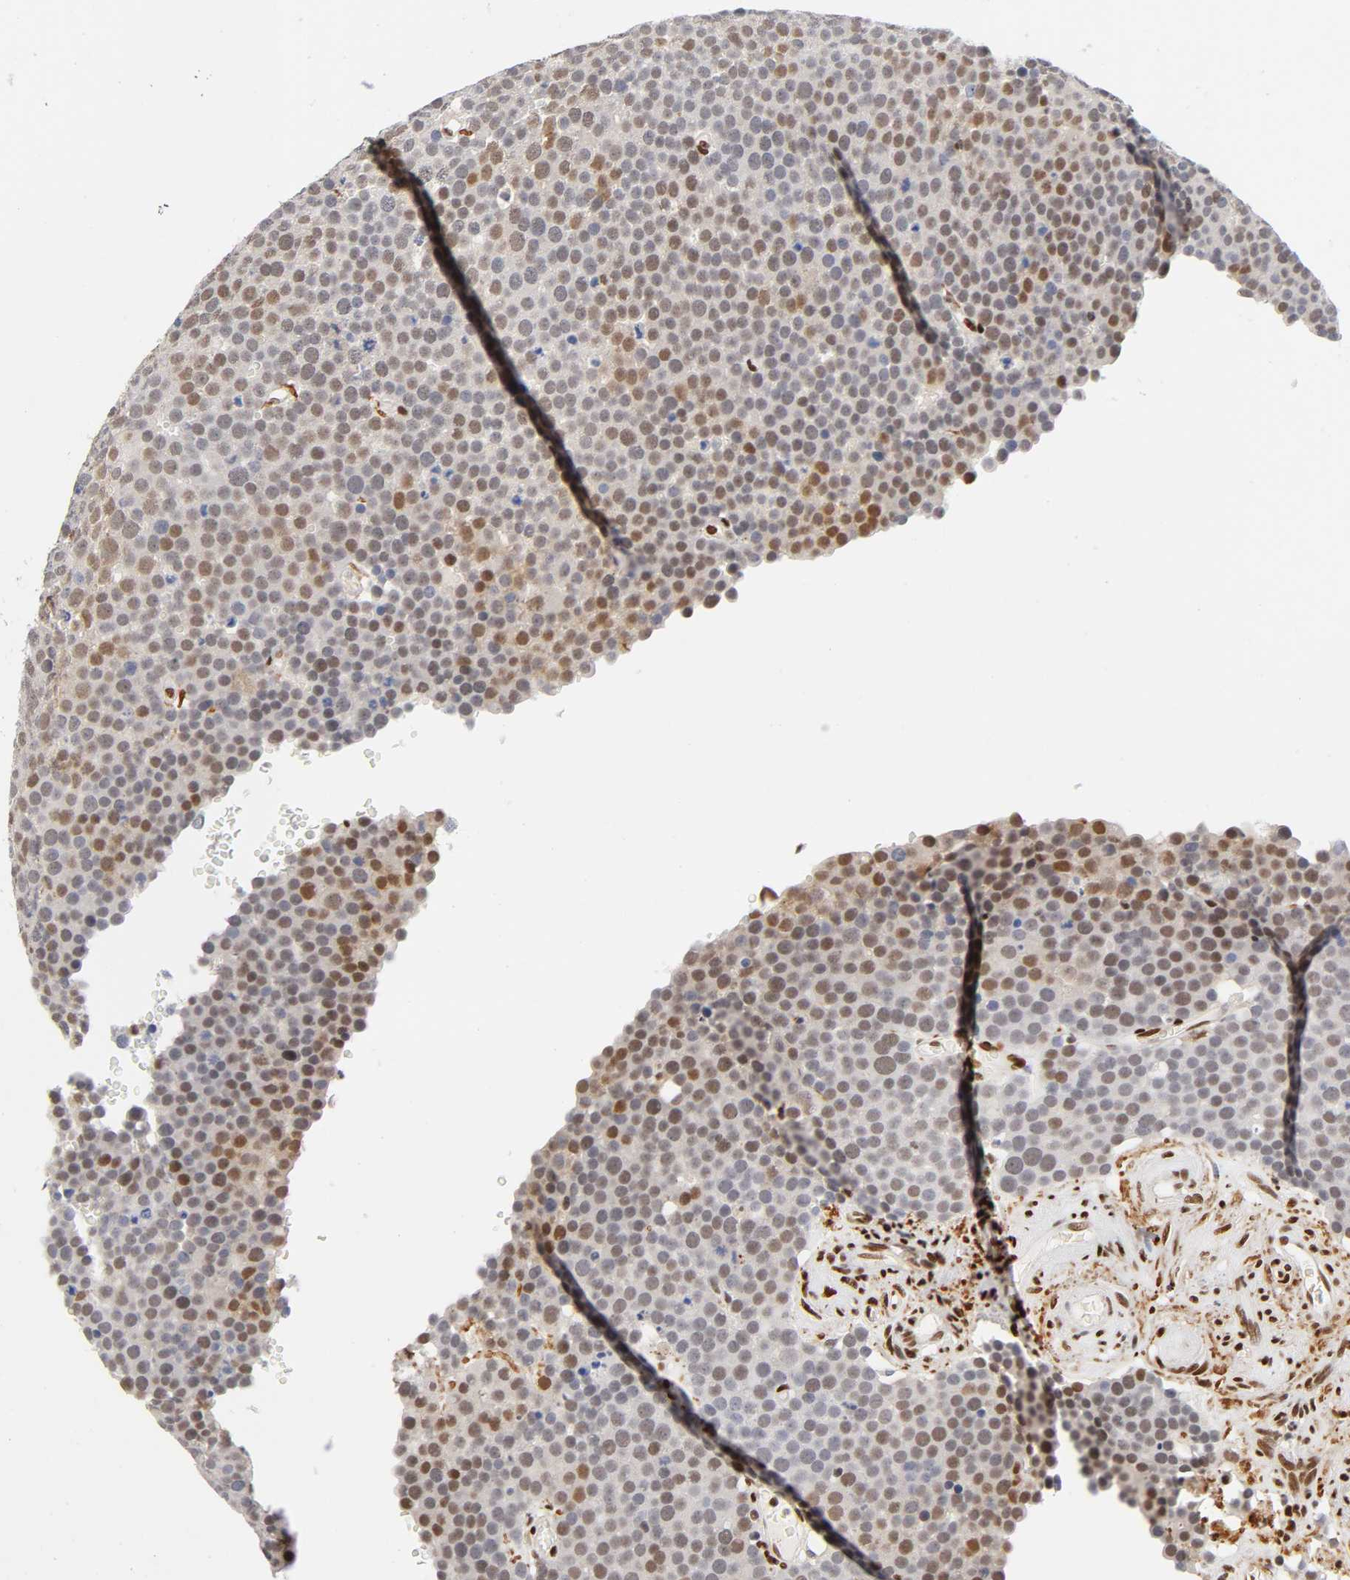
{"staining": {"intensity": "moderate", "quantity": "25%-75%", "location": "nuclear"}, "tissue": "testis cancer", "cell_type": "Tumor cells", "image_type": "cancer", "snomed": [{"axis": "morphology", "description": "Seminoma, NOS"}, {"axis": "topography", "description": "Testis"}], "caption": "High-power microscopy captured an IHC micrograph of testis cancer, revealing moderate nuclear positivity in about 25%-75% of tumor cells.", "gene": "NR3C1", "patient": {"sex": "male", "age": 71}}